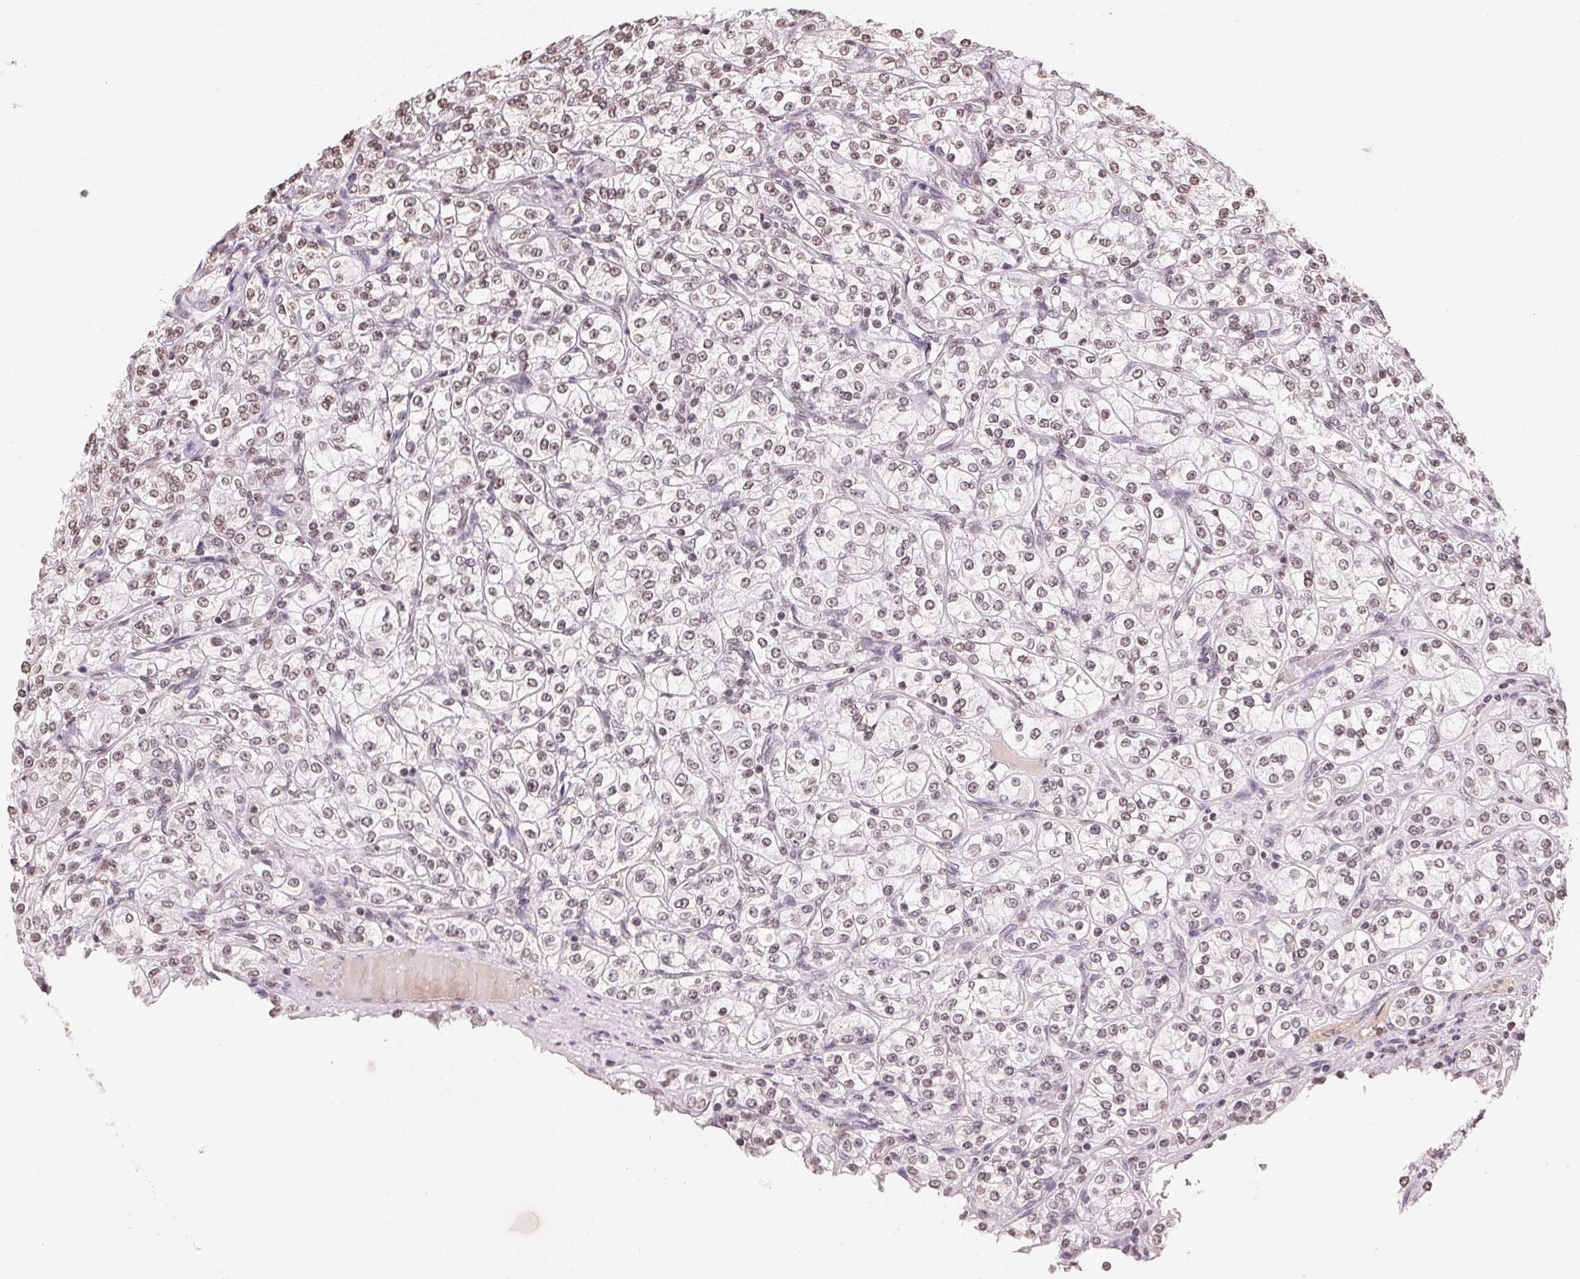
{"staining": {"intensity": "weak", "quantity": "25%-75%", "location": "nuclear"}, "tissue": "renal cancer", "cell_type": "Tumor cells", "image_type": "cancer", "snomed": [{"axis": "morphology", "description": "Adenocarcinoma, NOS"}, {"axis": "topography", "description": "Kidney"}], "caption": "Tumor cells demonstrate weak nuclear expression in about 25%-75% of cells in renal cancer (adenocarcinoma).", "gene": "TBP", "patient": {"sex": "male", "age": 77}}